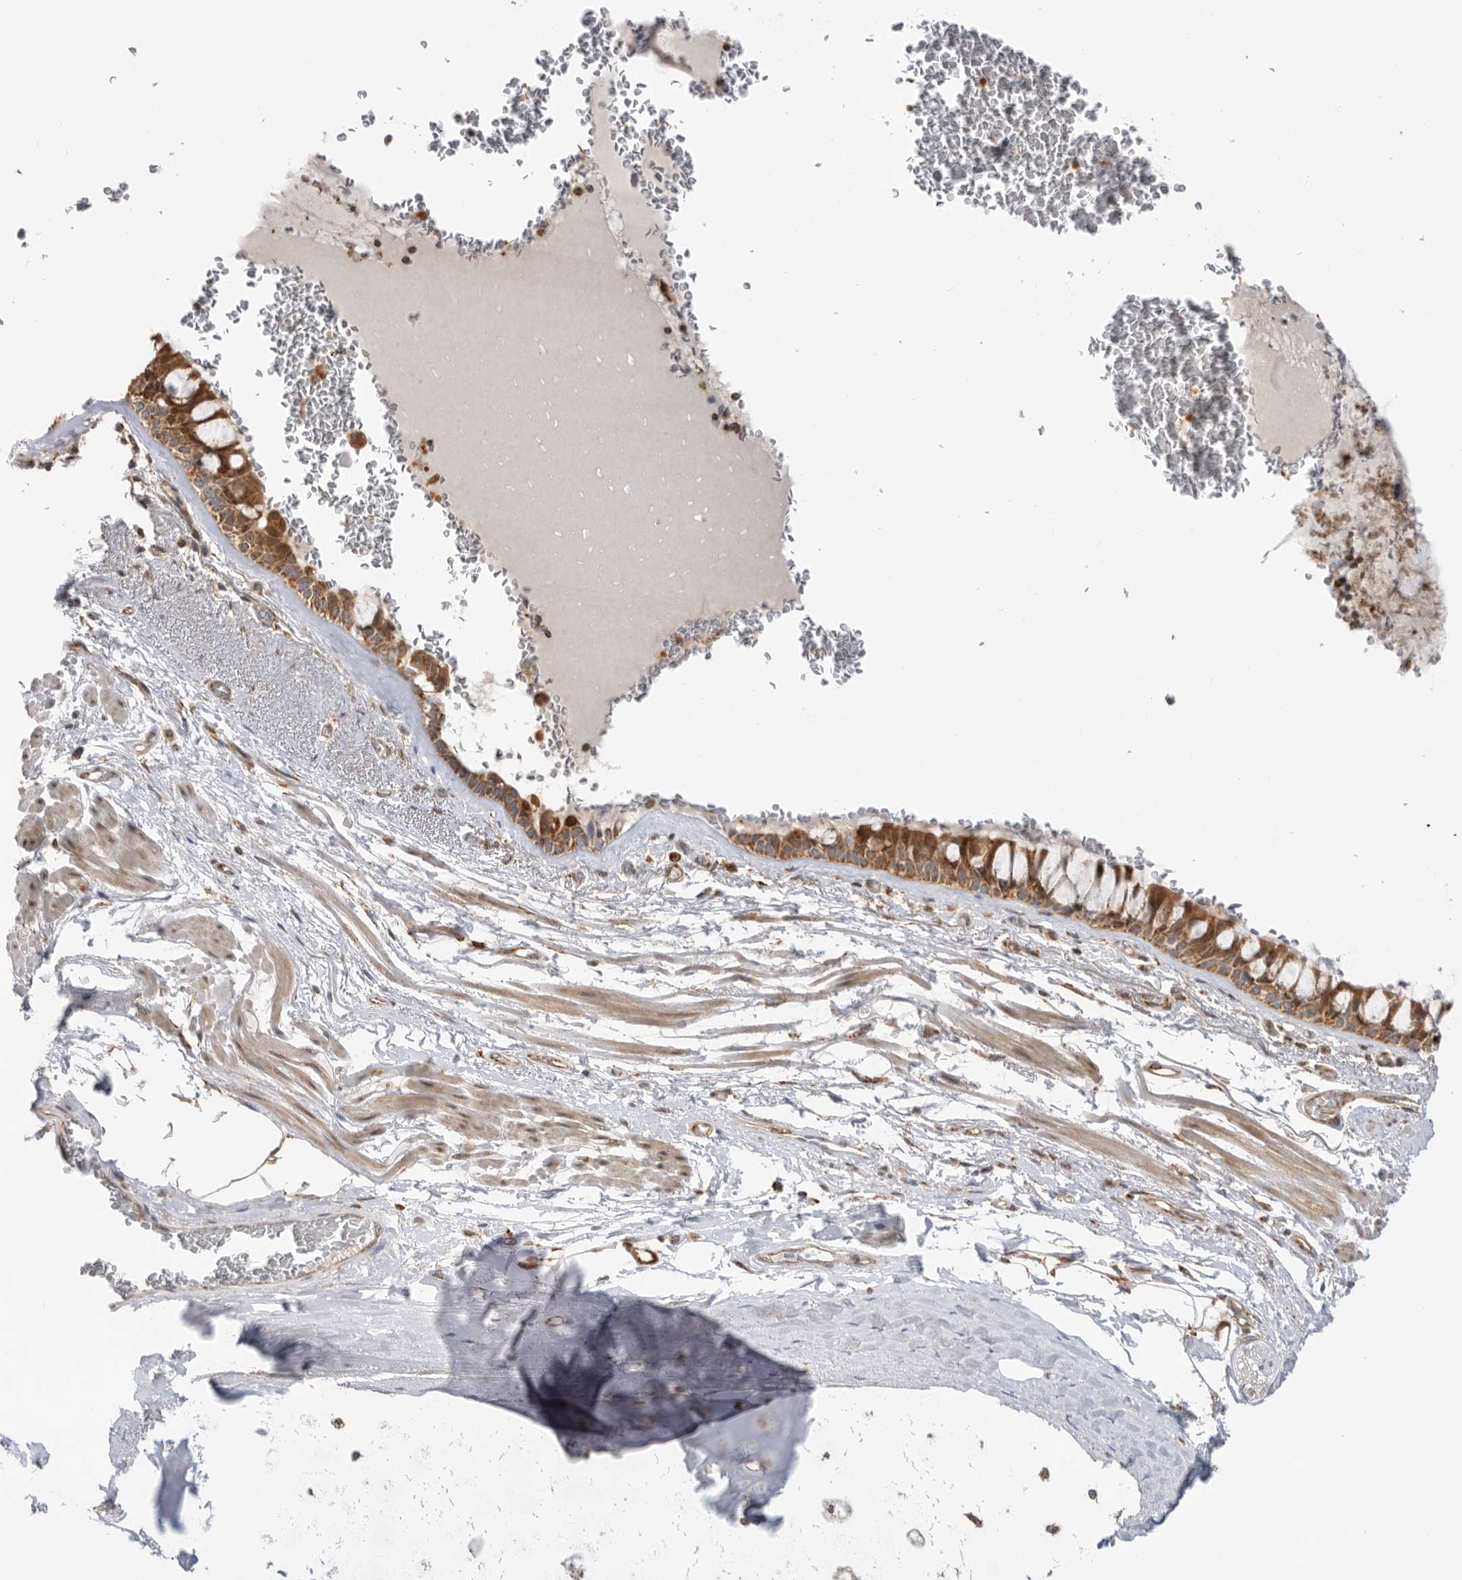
{"staining": {"intensity": "strong", "quantity": ">75%", "location": "cytoplasmic/membranous"}, "tissue": "bronchus", "cell_type": "Respiratory epithelial cells", "image_type": "normal", "snomed": [{"axis": "morphology", "description": "Normal tissue, NOS"}, {"axis": "topography", "description": "Bronchus"}], "caption": "Immunohistochemical staining of benign bronchus exhibits high levels of strong cytoplasmic/membranous positivity in approximately >75% of respiratory epithelial cells.", "gene": "DCAF8", "patient": {"sex": "male", "age": 66}}